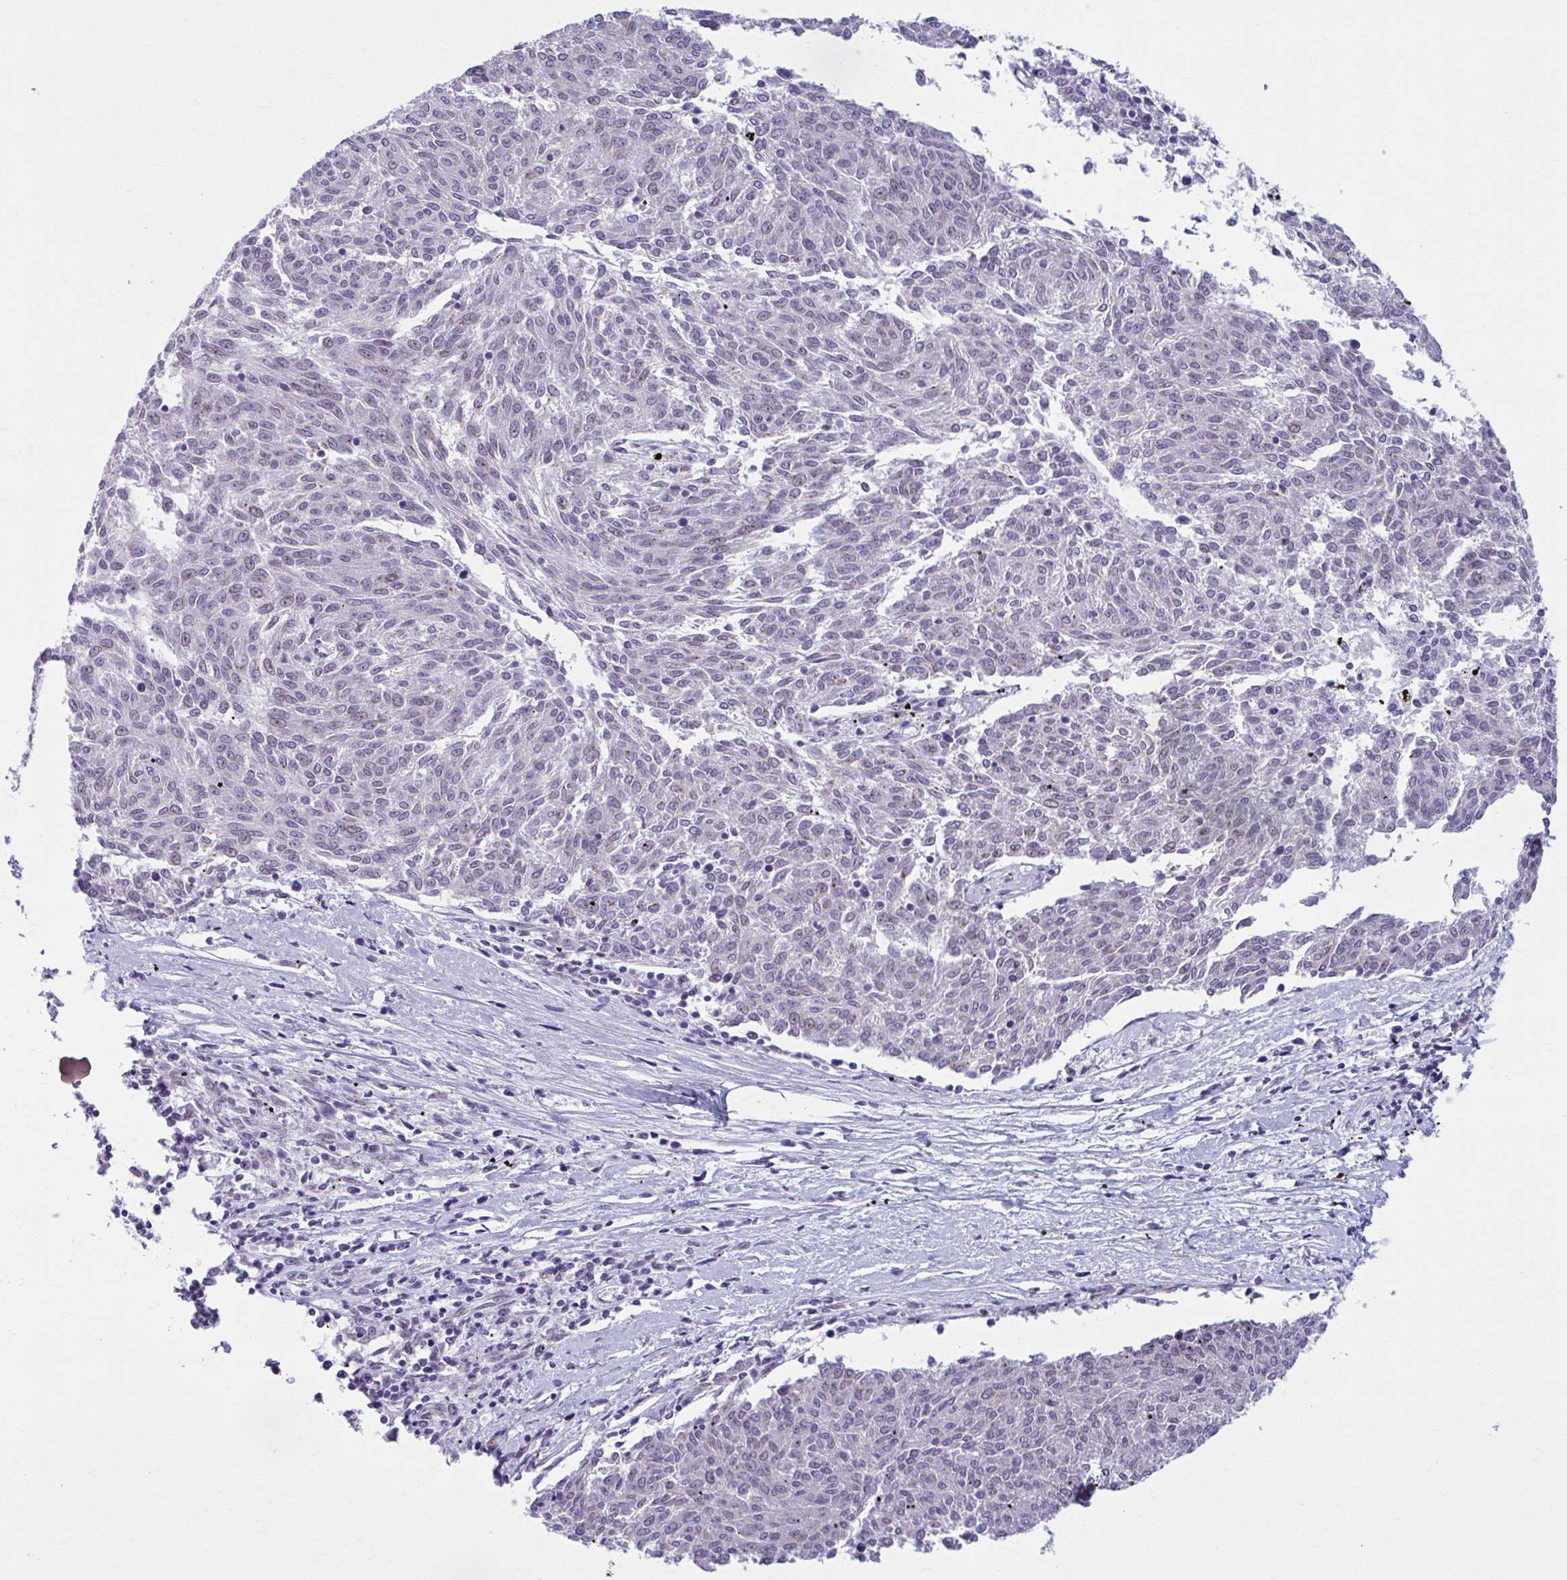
{"staining": {"intensity": "negative", "quantity": "none", "location": "none"}, "tissue": "melanoma", "cell_type": "Tumor cells", "image_type": "cancer", "snomed": [{"axis": "morphology", "description": "Malignant melanoma, NOS"}, {"axis": "topography", "description": "Skin"}], "caption": "Melanoma stained for a protein using IHC exhibits no positivity tumor cells.", "gene": "ZNF682", "patient": {"sex": "female", "age": 72}}